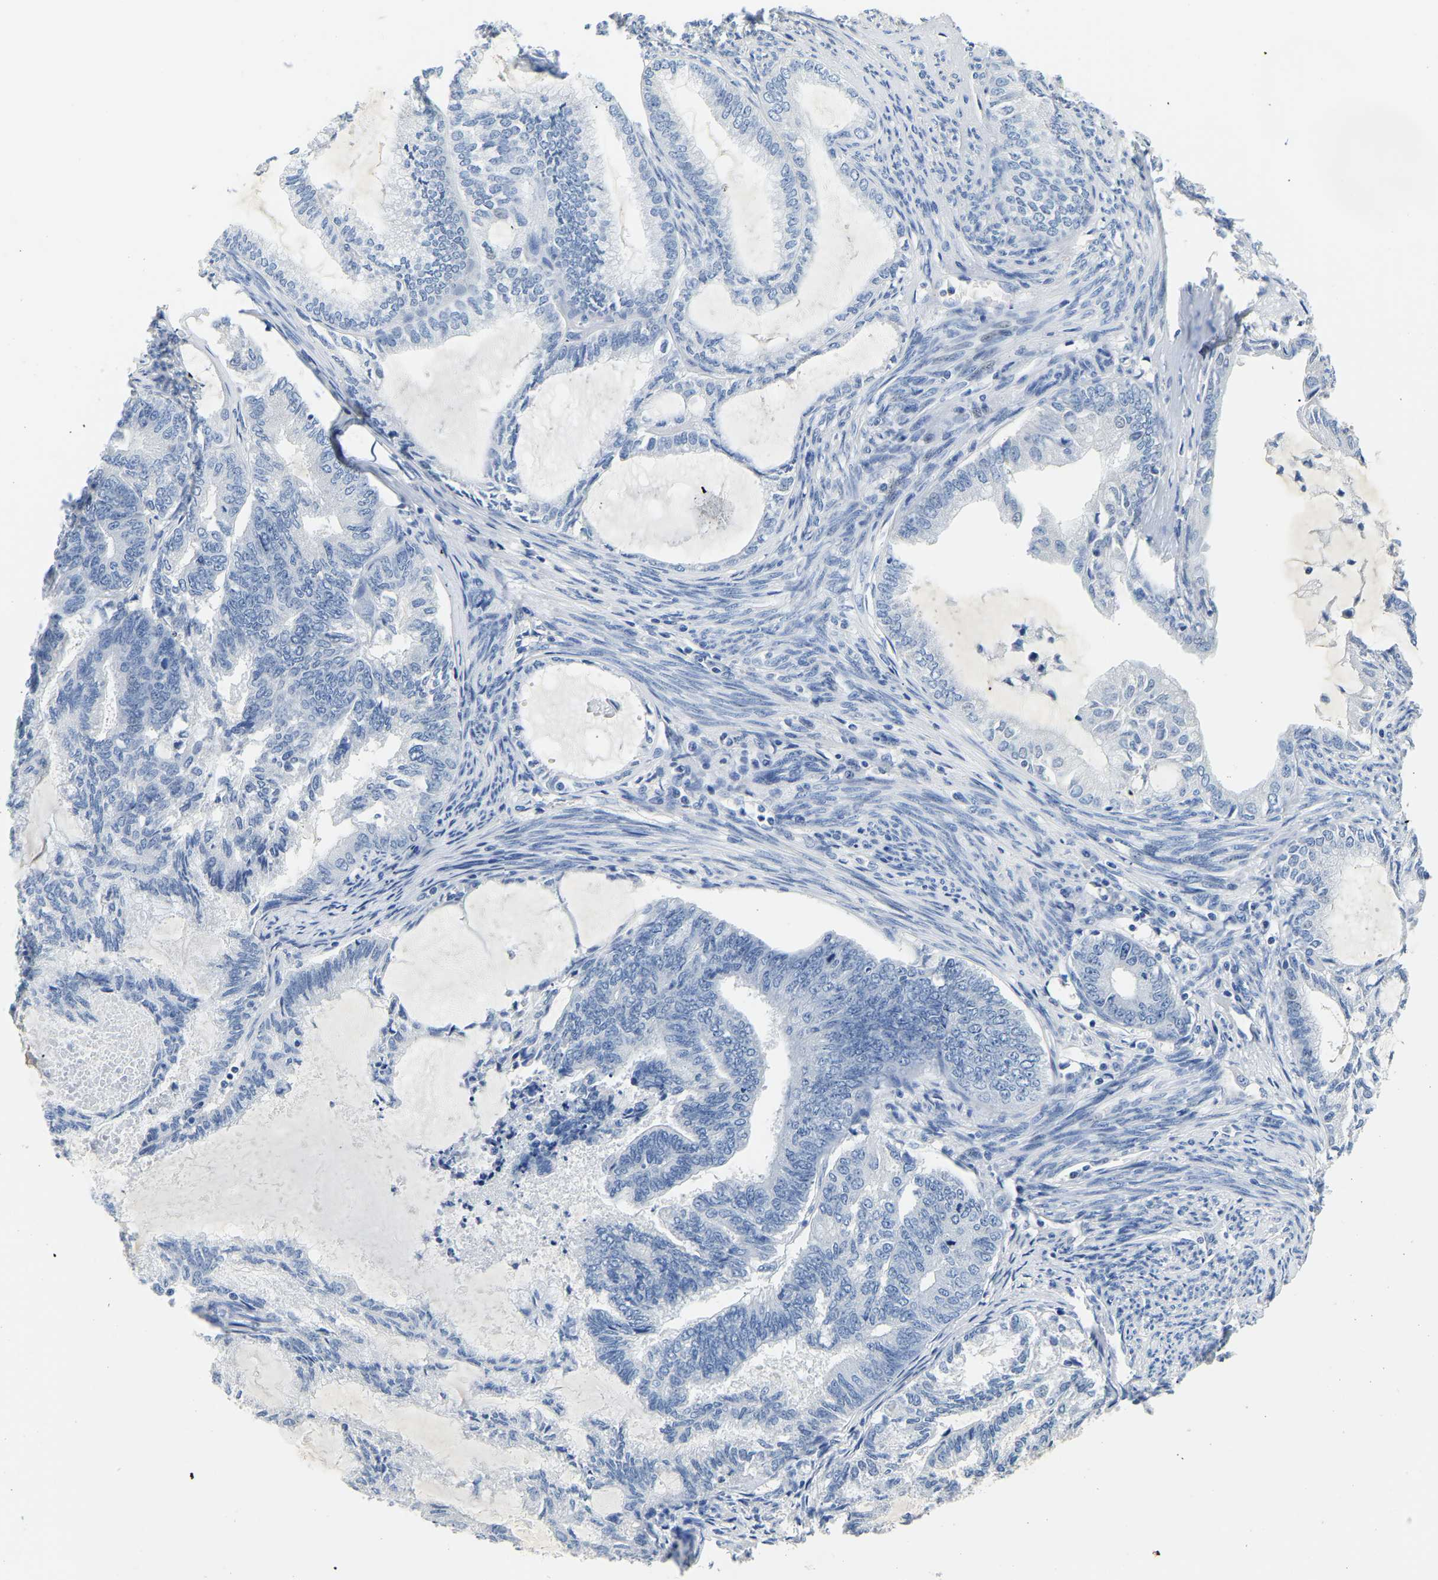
{"staining": {"intensity": "negative", "quantity": "none", "location": "none"}, "tissue": "endometrial cancer", "cell_type": "Tumor cells", "image_type": "cancer", "snomed": [{"axis": "morphology", "description": "Adenocarcinoma, NOS"}, {"axis": "topography", "description": "Endometrium"}], "caption": "The immunohistochemistry micrograph has no significant staining in tumor cells of endometrial adenocarcinoma tissue. (DAB immunohistochemistry (IHC), high magnification).", "gene": "PCK2", "patient": {"sex": "female", "age": 86}}